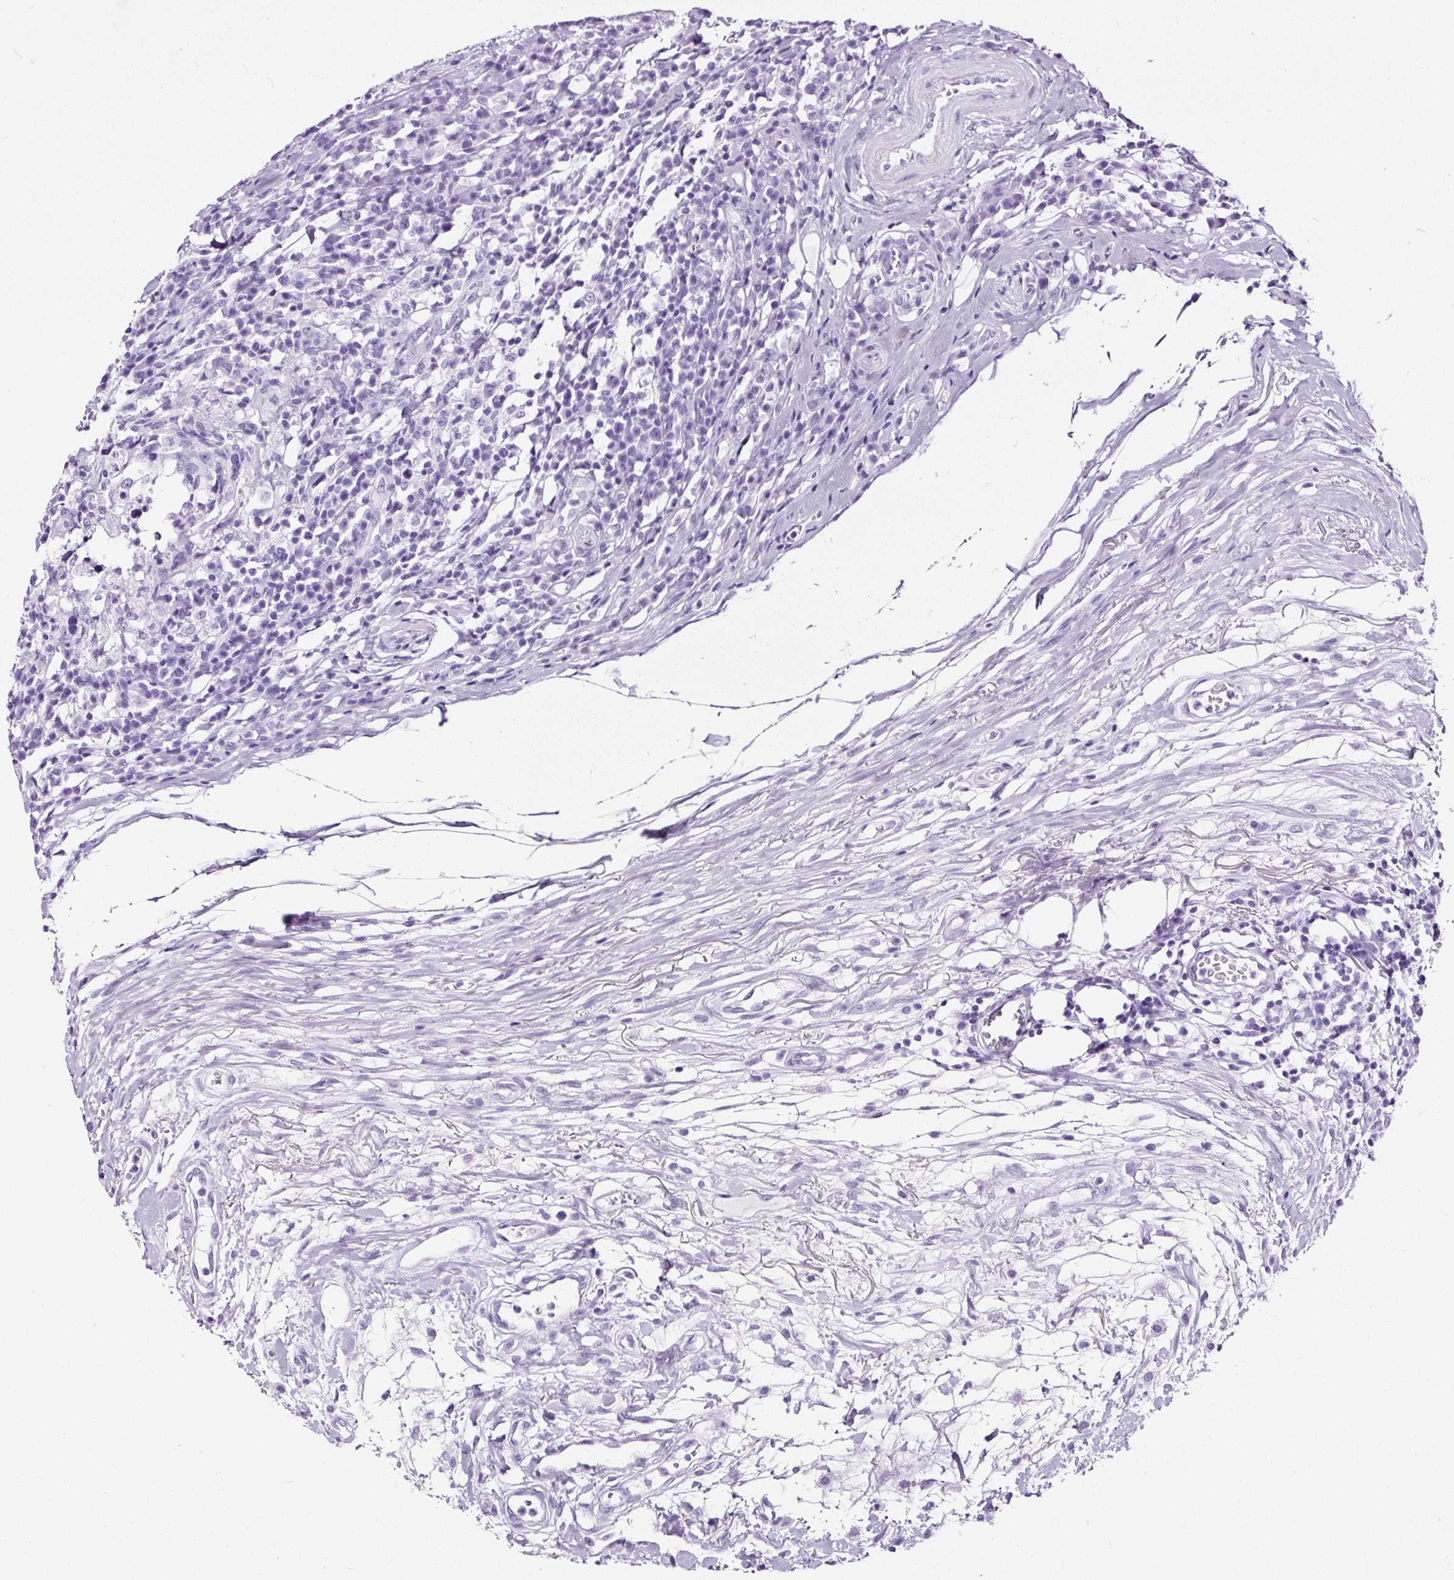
{"staining": {"intensity": "negative", "quantity": "none", "location": "none"}, "tissue": "head and neck cancer", "cell_type": "Tumor cells", "image_type": "cancer", "snomed": [{"axis": "morphology", "description": "Squamous cell carcinoma, NOS"}, {"axis": "topography", "description": "Head-Neck"}], "caption": "This is an immunohistochemistry (IHC) micrograph of human squamous cell carcinoma (head and neck). There is no expression in tumor cells.", "gene": "NTS", "patient": {"sex": "male", "age": 66}}